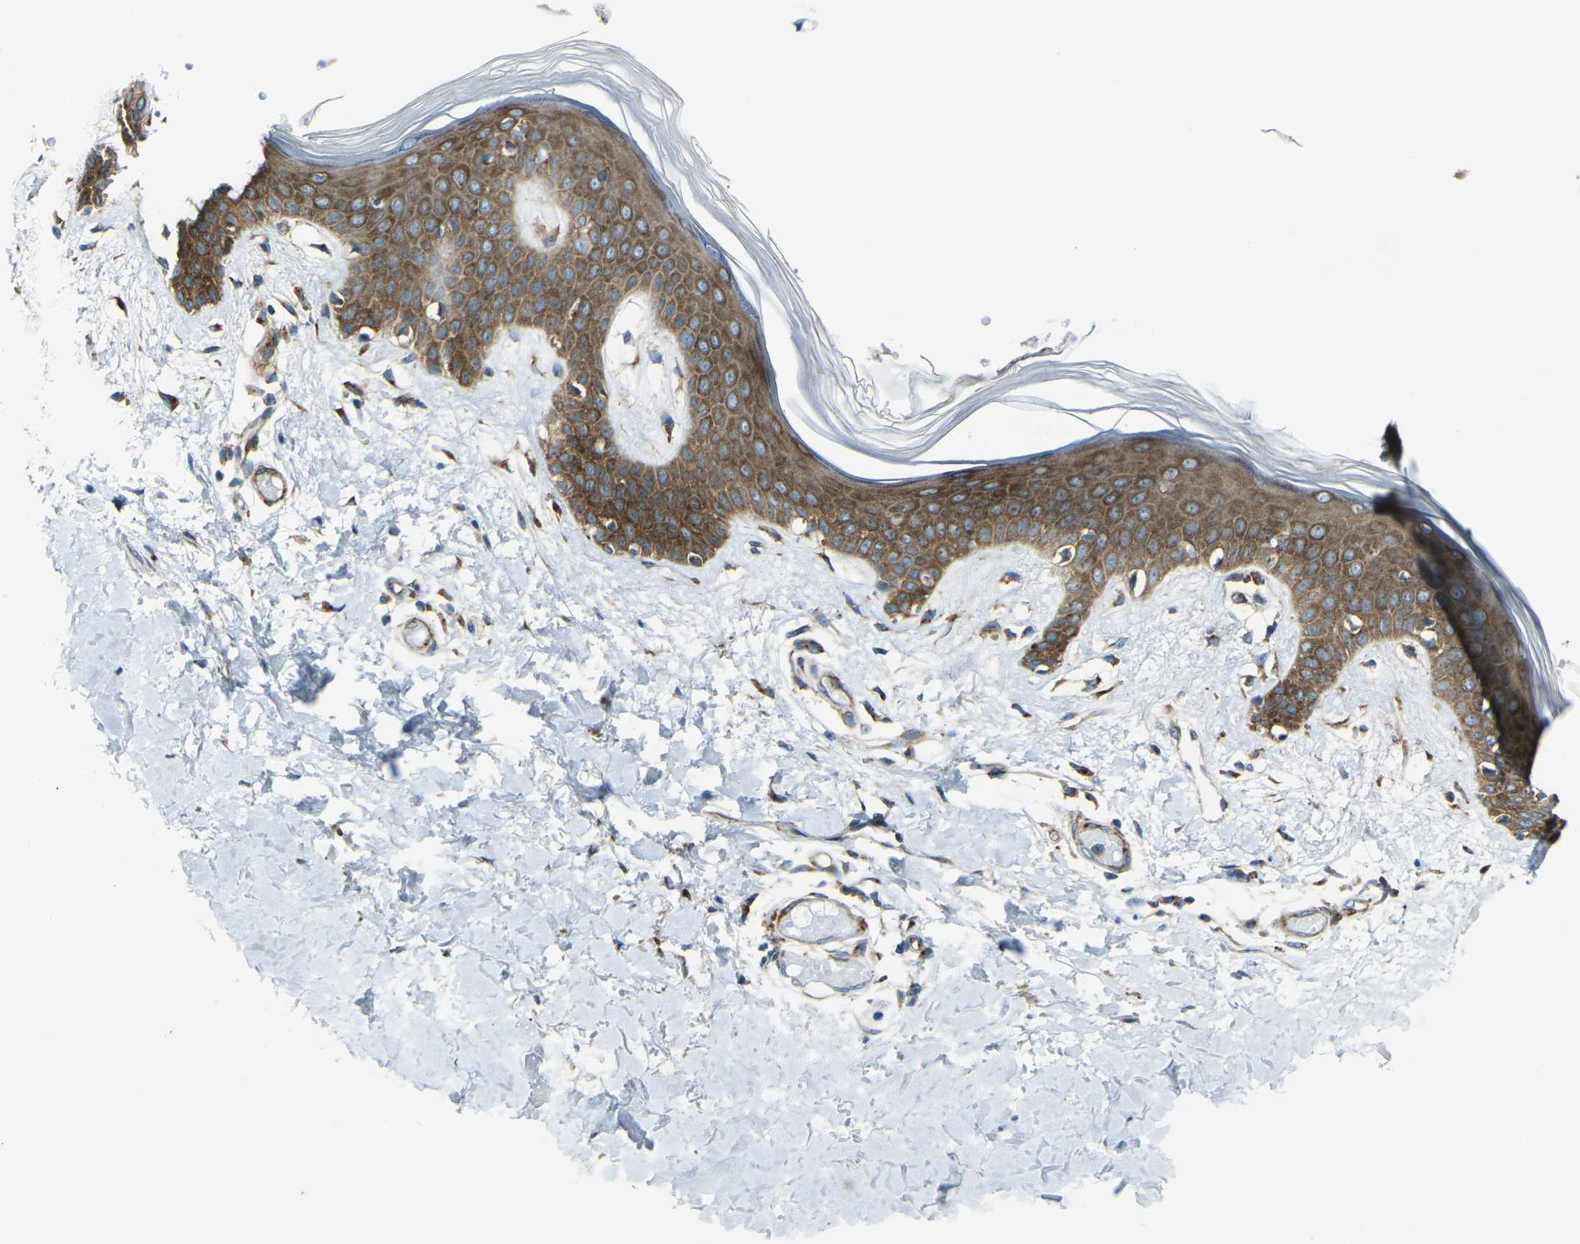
{"staining": {"intensity": "moderate", "quantity": "<25%", "location": "cytoplasmic/membranous"}, "tissue": "skin", "cell_type": "Fibroblasts", "image_type": "normal", "snomed": [{"axis": "morphology", "description": "Normal tissue, NOS"}, {"axis": "topography", "description": "Skin"}], "caption": "Immunohistochemical staining of unremarkable skin shows <25% levels of moderate cytoplasmic/membranous protein expression in approximately <25% of fibroblasts.", "gene": "CELSR2", "patient": {"sex": "male", "age": 53}}